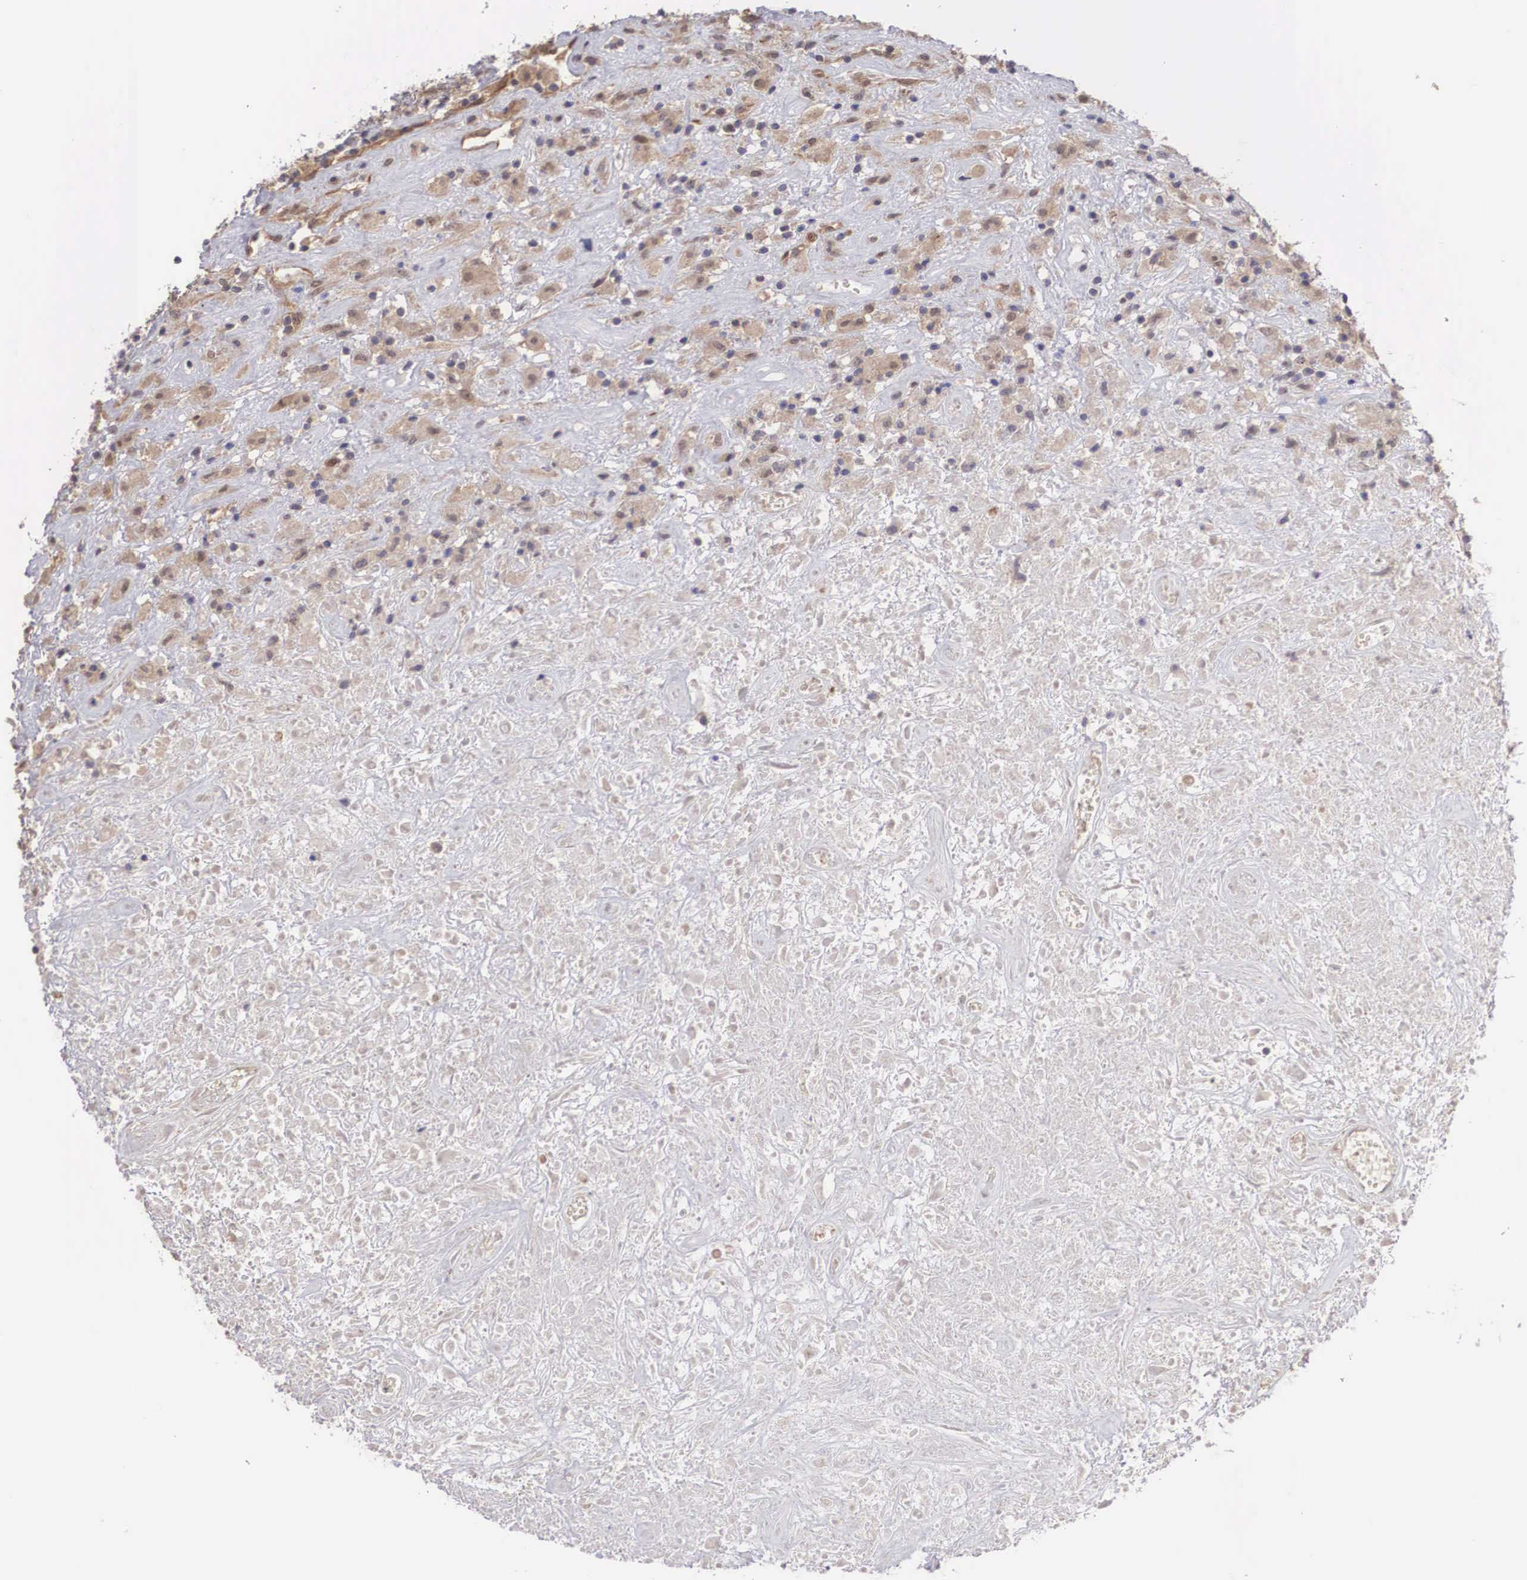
{"staining": {"intensity": "weak", "quantity": "25%-75%", "location": "cytoplasmic/membranous"}, "tissue": "lymphoma", "cell_type": "Tumor cells", "image_type": "cancer", "snomed": [{"axis": "morphology", "description": "Hodgkin's disease, NOS"}, {"axis": "topography", "description": "Lymph node"}], "caption": "The micrograph demonstrates immunohistochemical staining of lymphoma. There is weak cytoplasmic/membranous expression is identified in about 25%-75% of tumor cells. (DAB (3,3'-diaminobenzidine) IHC with brightfield microscopy, high magnification).", "gene": "DNAJB7", "patient": {"sex": "male", "age": 46}}